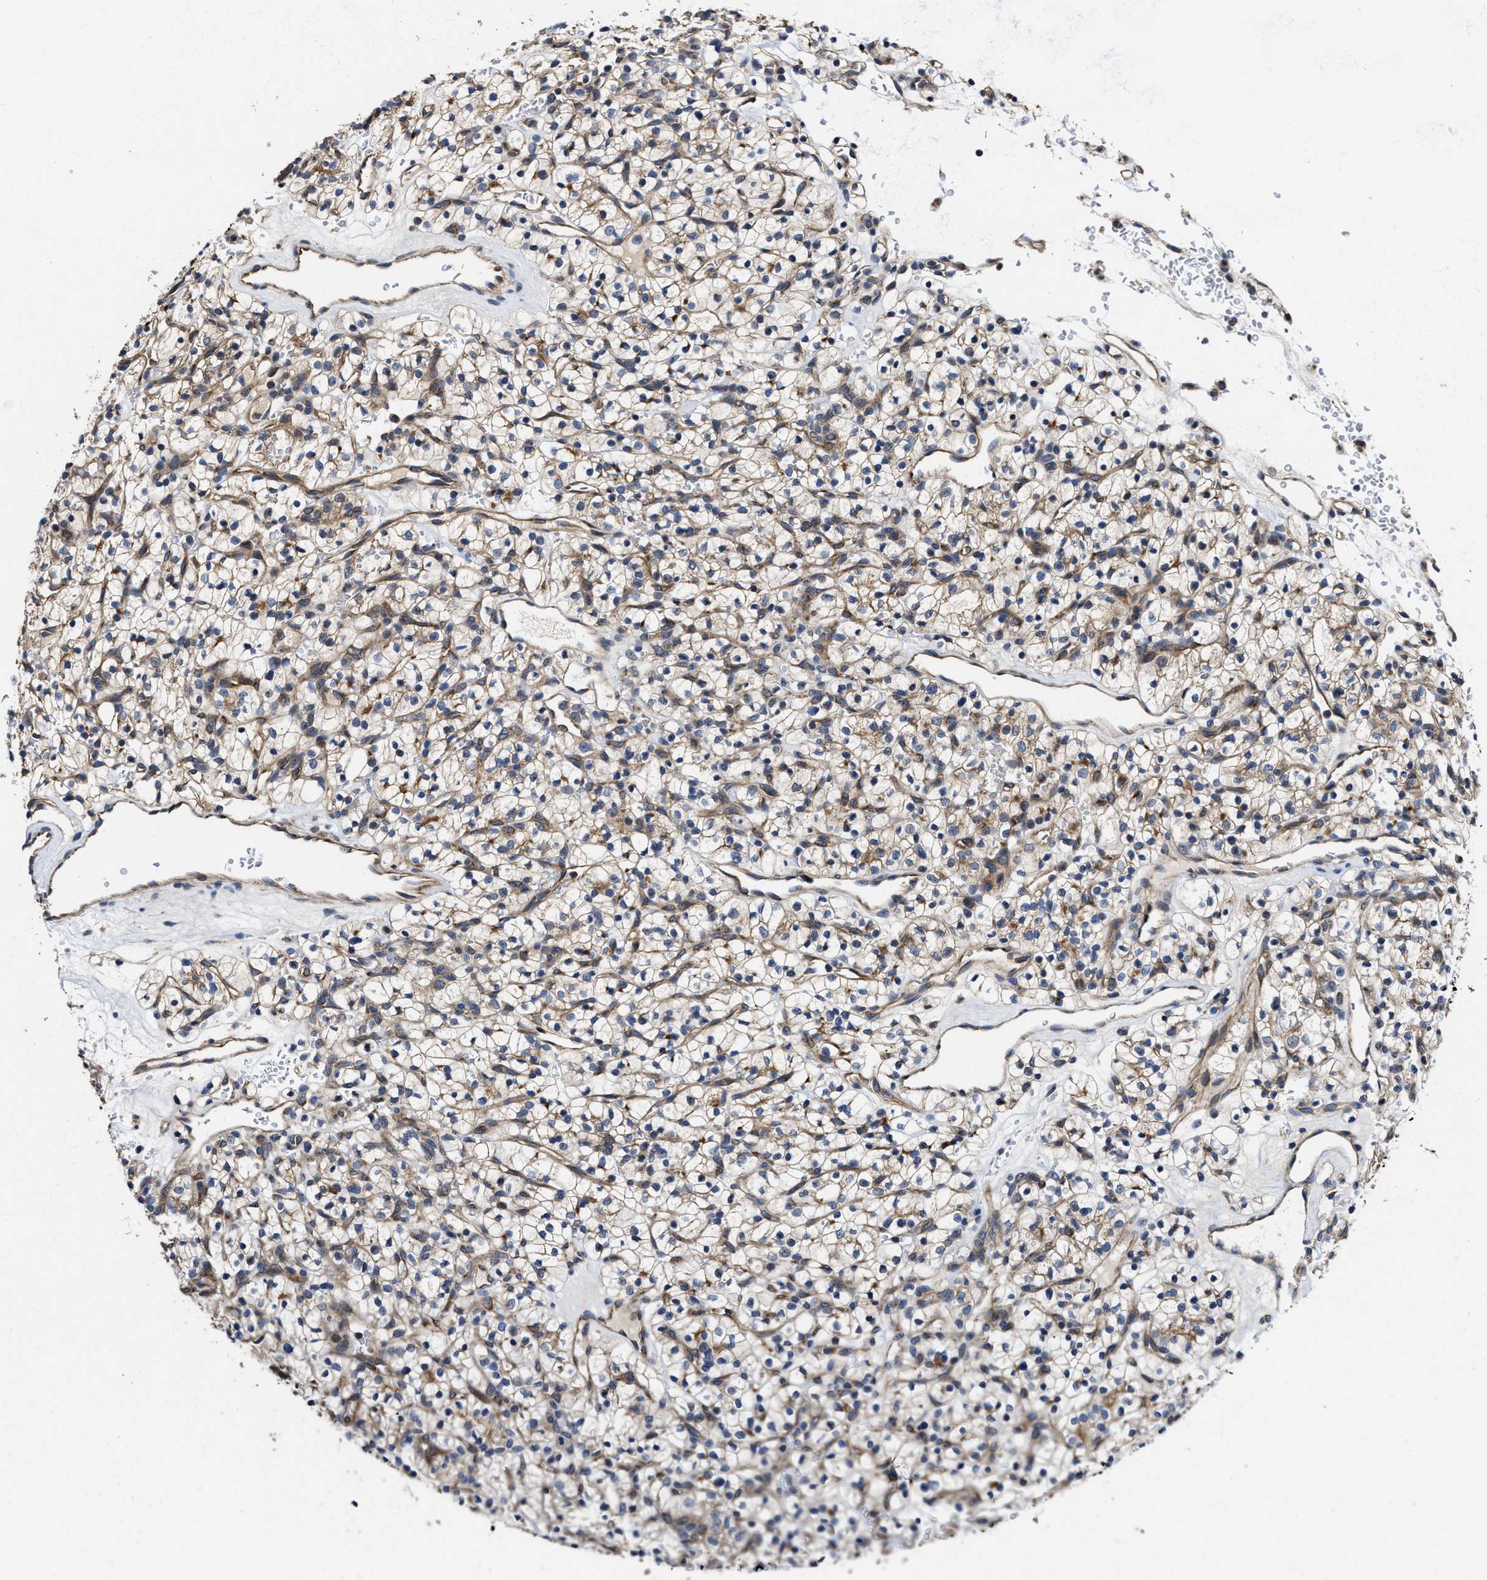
{"staining": {"intensity": "moderate", "quantity": ">75%", "location": "cytoplasmic/membranous"}, "tissue": "renal cancer", "cell_type": "Tumor cells", "image_type": "cancer", "snomed": [{"axis": "morphology", "description": "Adenocarcinoma, NOS"}, {"axis": "topography", "description": "Kidney"}], "caption": "Renal cancer (adenocarcinoma) tissue reveals moderate cytoplasmic/membranous positivity in approximately >75% of tumor cells, visualized by immunohistochemistry. Immunohistochemistry (ihc) stains the protein of interest in brown and the nuclei are stained blue.", "gene": "TRAF6", "patient": {"sex": "female", "age": 57}}